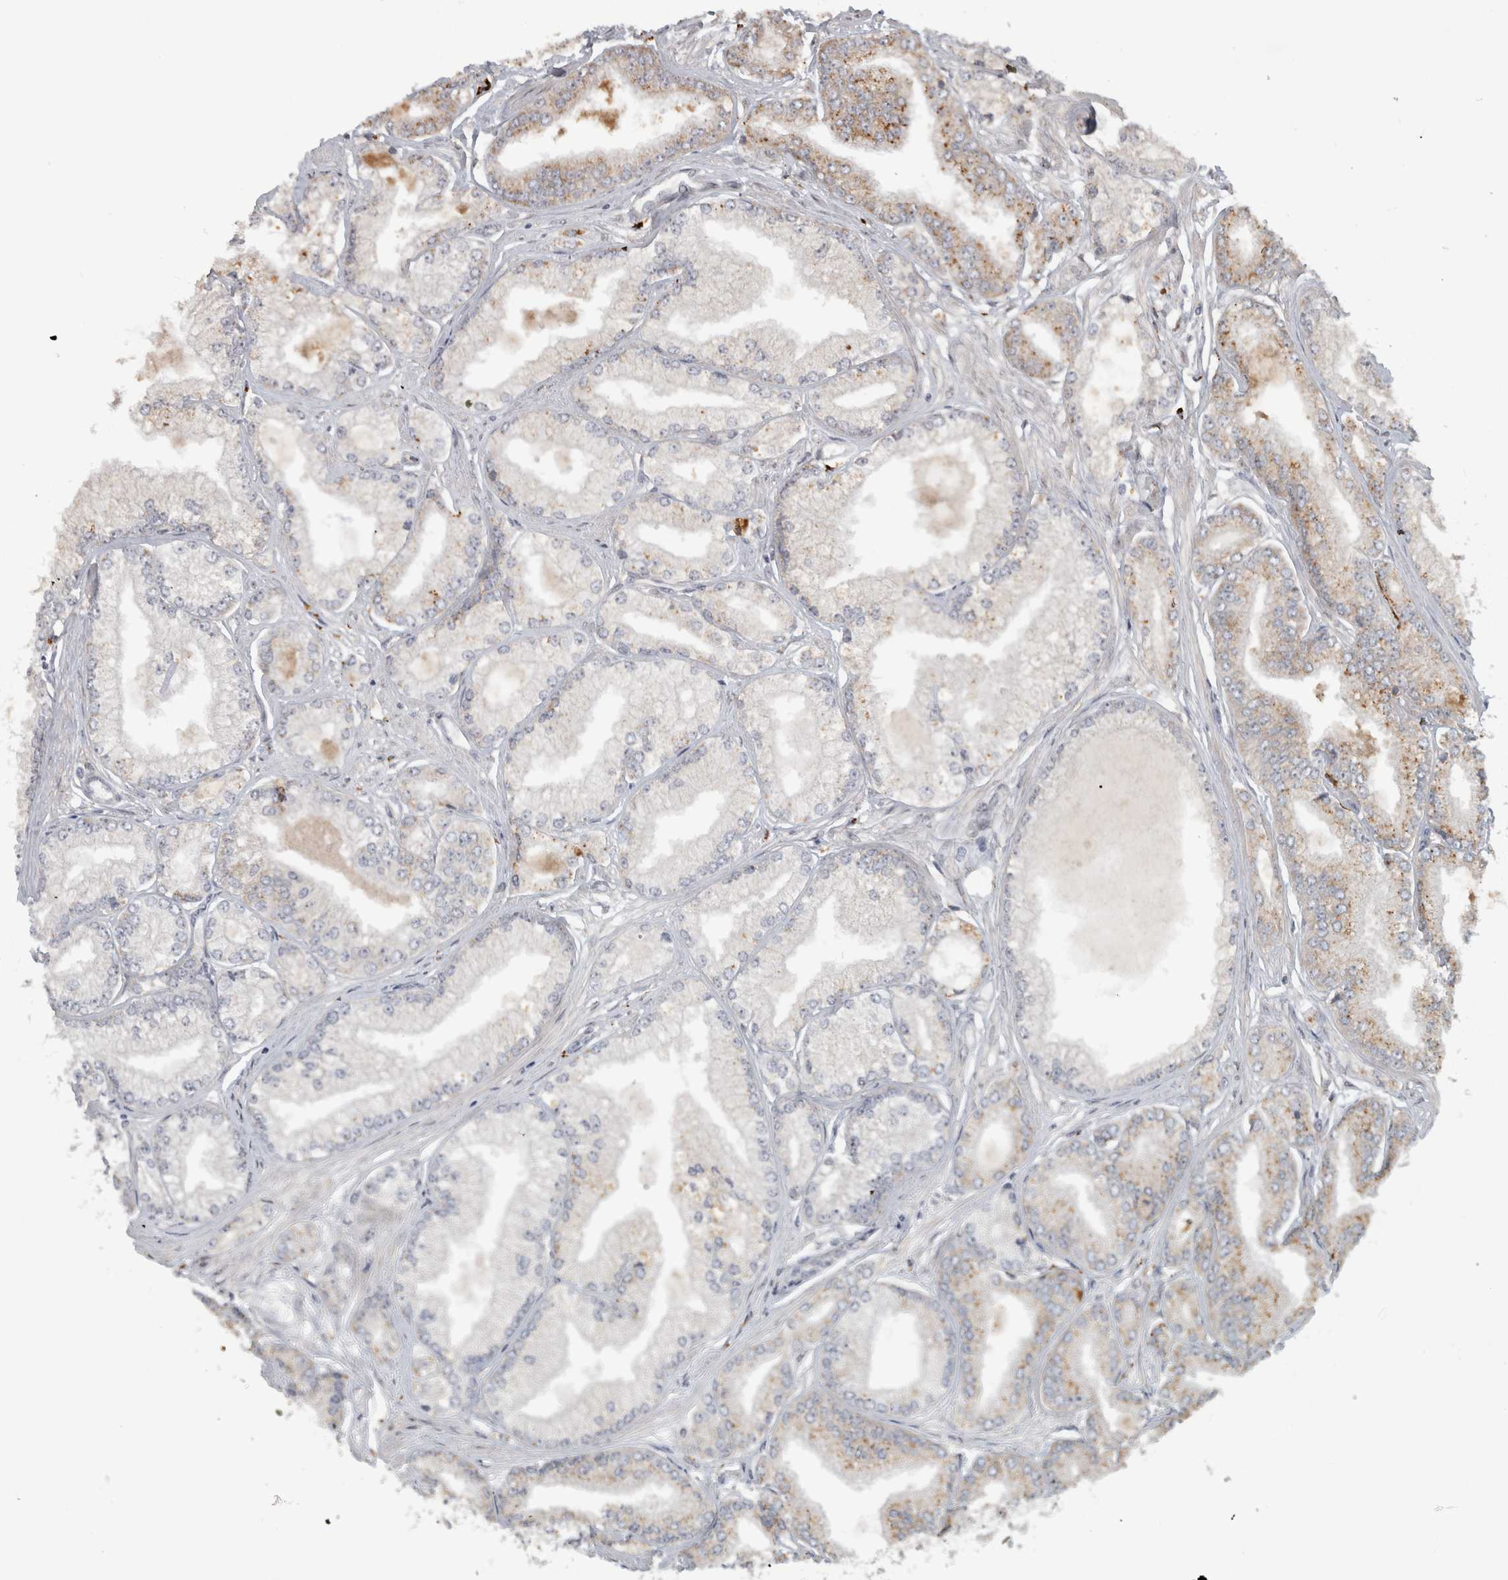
{"staining": {"intensity": "moderate", "quantity": "<25%", "location": "cytoplasmic/membranous"}, "tissue": "prostate cancer", "cell_type": "Tumor cells", "image_type": "cancer", "snomed": [{"axis": "morphology", "description": "Adenocarcinoma, Low grade"}, {"axis": "topography", "description": "Prostate"}], "caption": "Immunohistochemical staining of prostate cancer (low-grade adenocarcinoma) displays moderate cytoplasmic/membranous protein expression in approximately <25% of tumor cells. (DAB = brown stain, brightfield microscopy at high magnification).", "gene": "NAB2", "patient": {"sex": "male", "age": 52}}